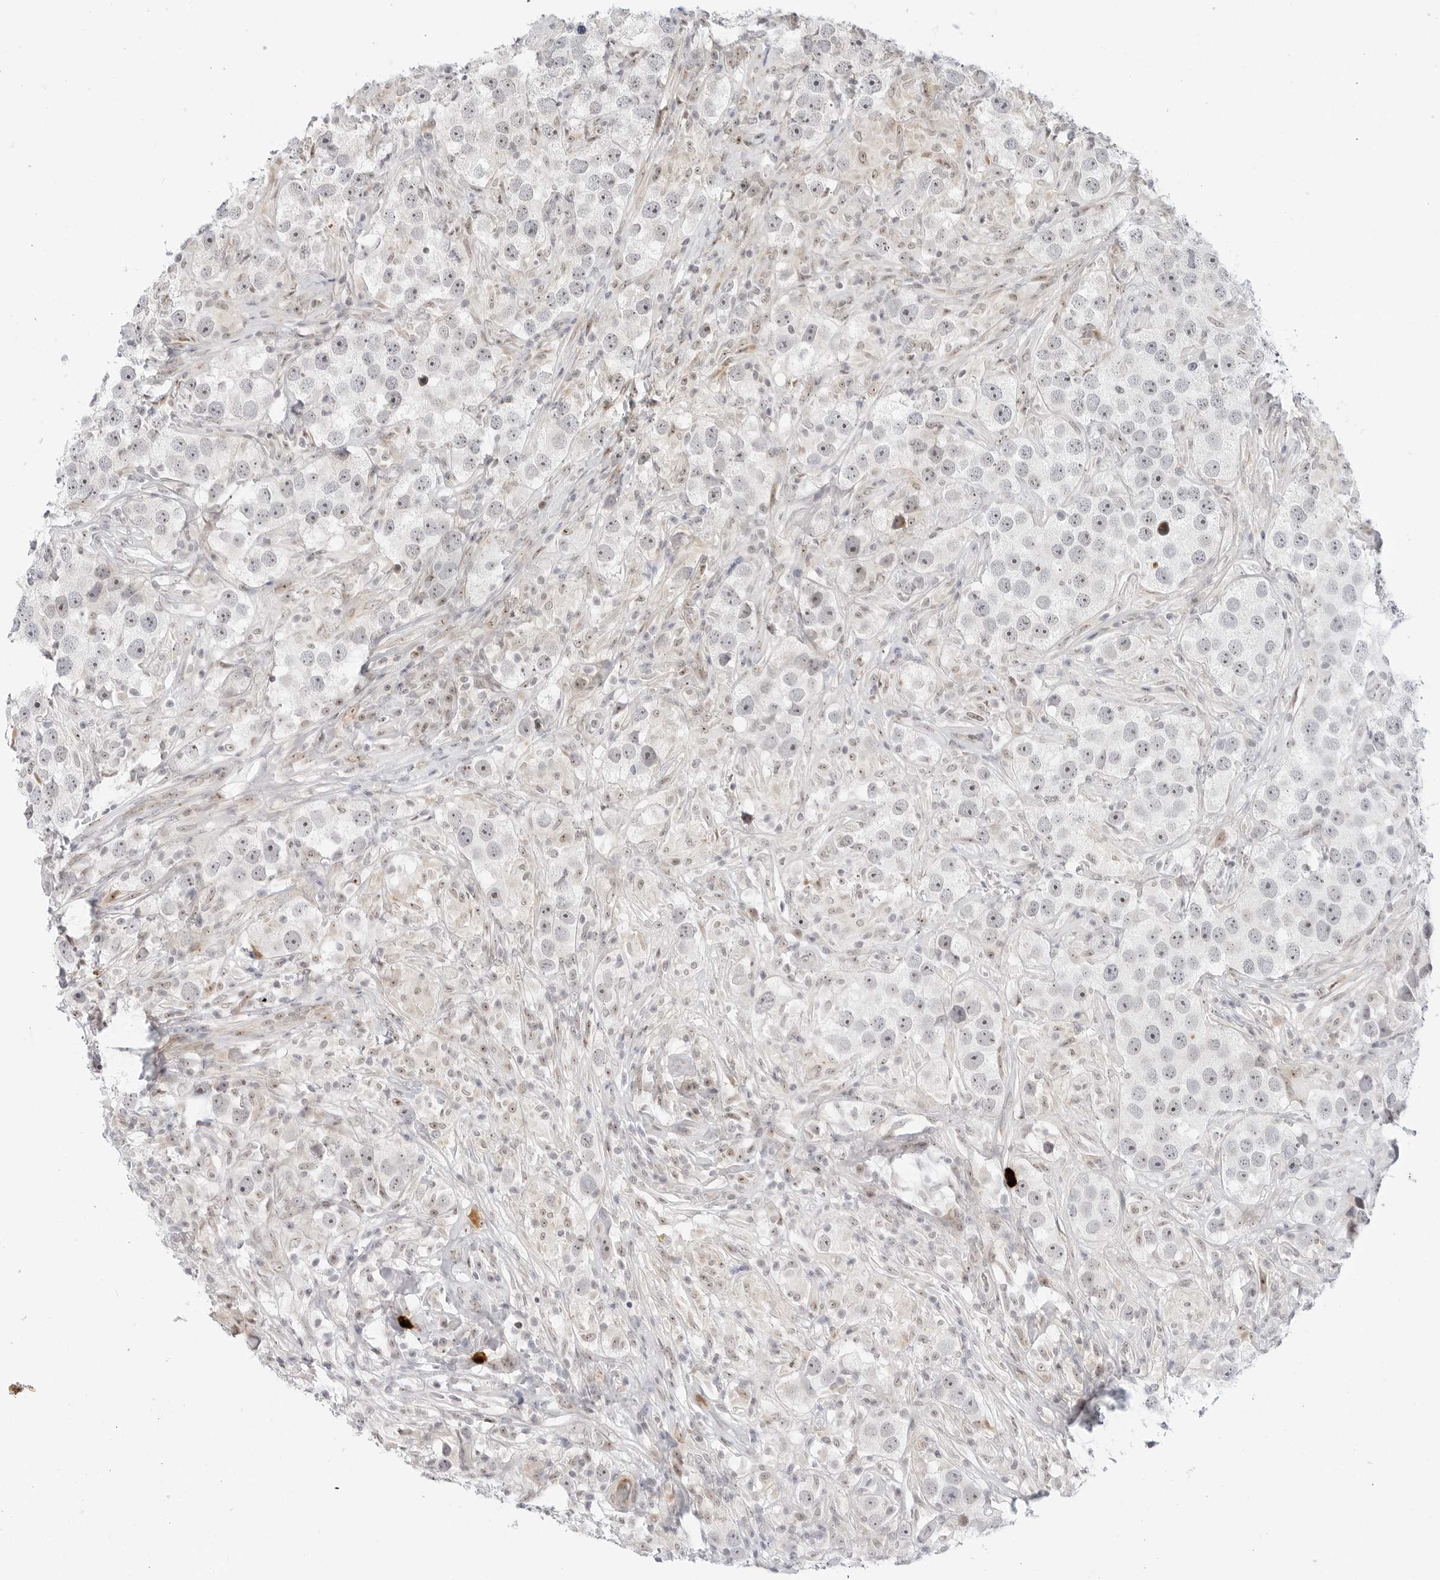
{"staining": {"intensity": "weak", "quantity": "<25%", "location": "nuclear"}, "tissue": "testis cancer", "cell_type": "Tumor cells", "image_type": "cancer", "snomed": [{"axis": "morphology", "description": "Seminoma, NOS"}, {"axis": "topography", "description": "Testis"}], "caption": "IHC of human testis seminoma reveals no expression in tumor cells. (Brightfield microscopy of DAB IHC at high magnification).", "gene": "HIPK3", "patient": {"sex": "male", "age": 49}}